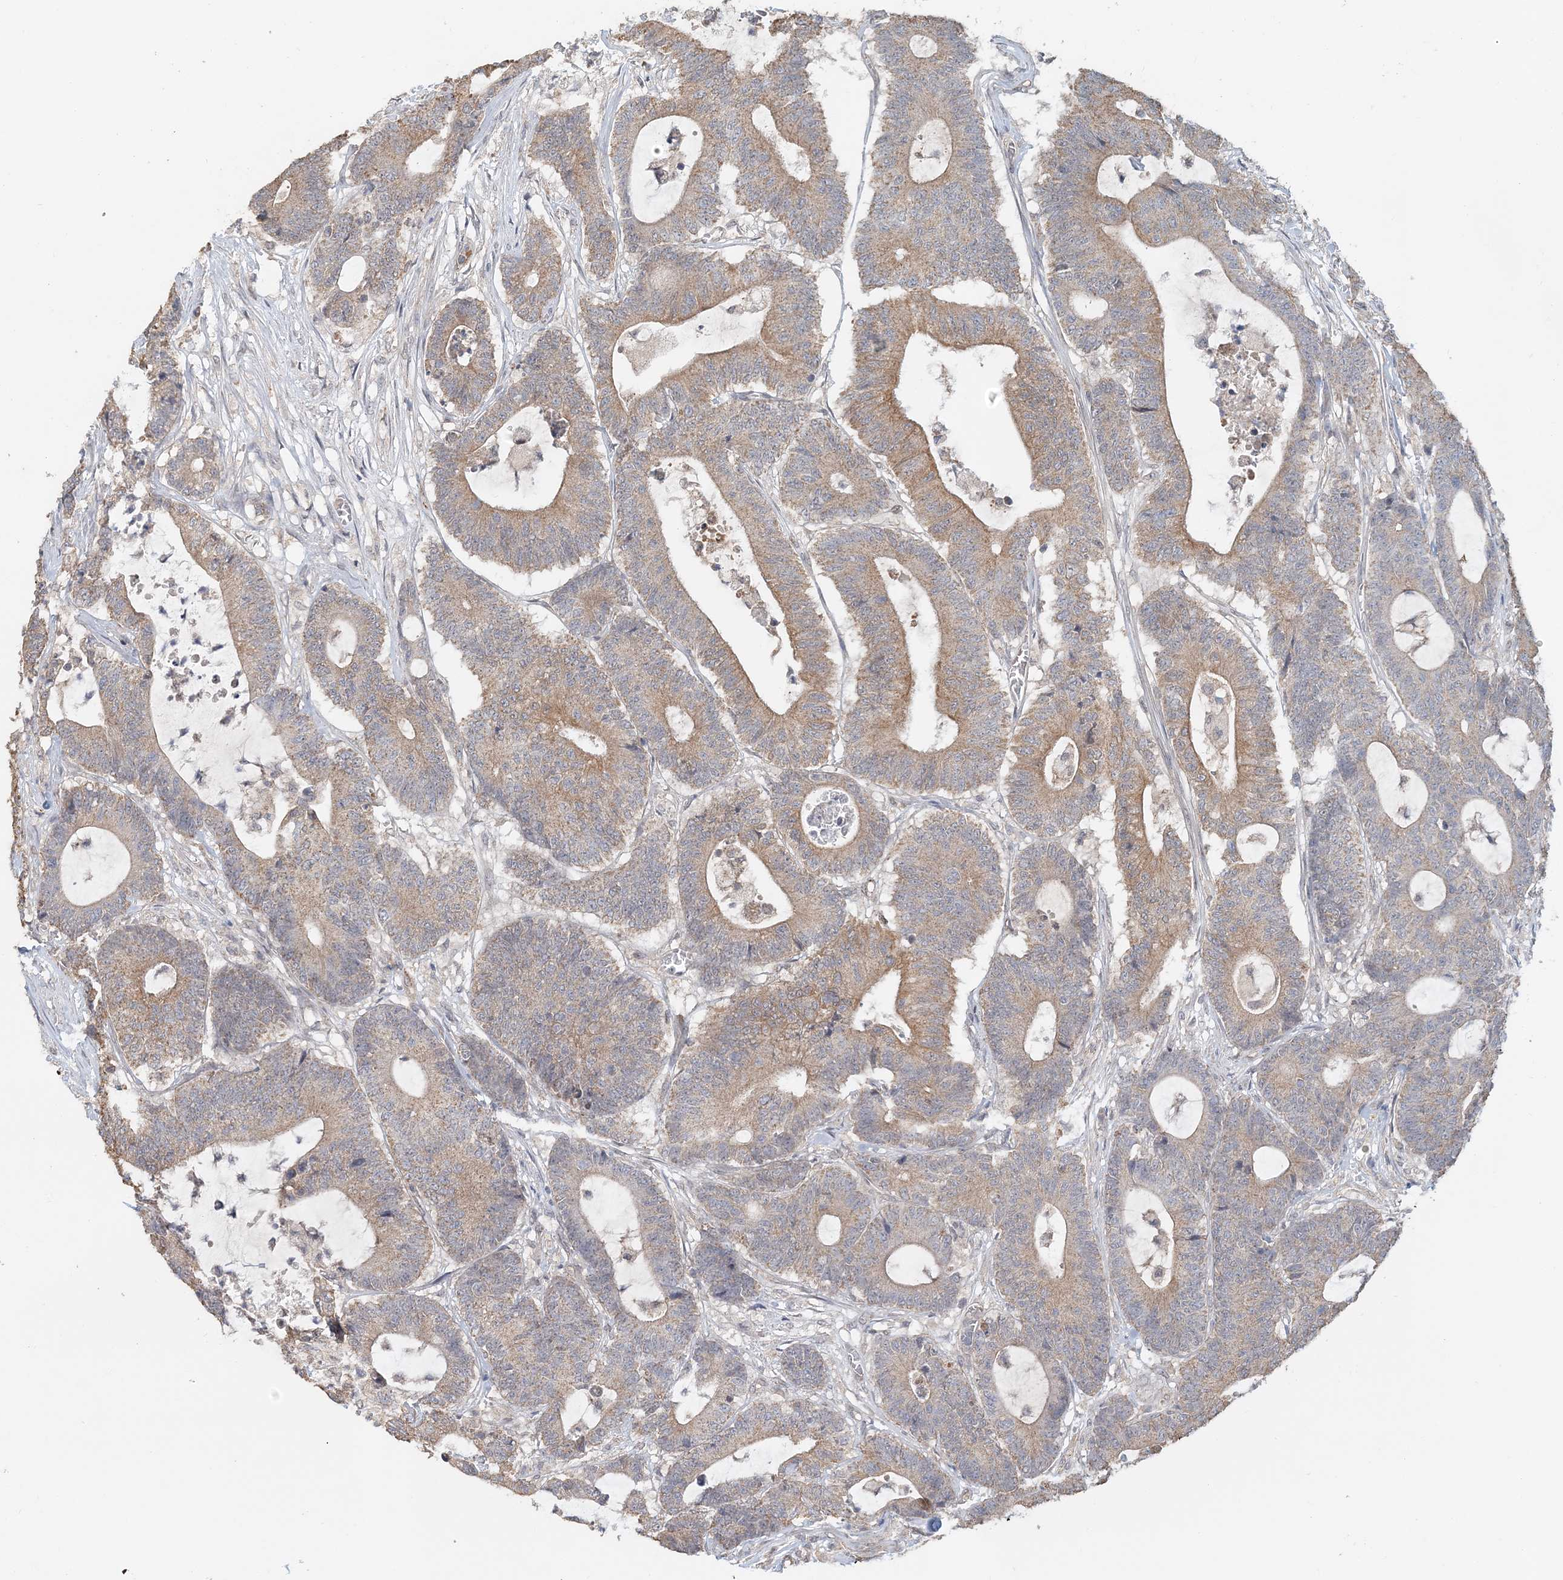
{"staining": {"intensity": "moderate", "quantity": ">75%", "location": "cytoplasmic/membranous"}, "tissue": "colorectal cancer", "cell_type": "Tumor cells", "image_type": "cancer", "snomed": [{"axis": "morphology", "description": "Adenocarcinoma, NOS"}, {"axis": "topography", "description": "Colon"}], "caption": "IHC micrograph of neoplastic tissue: human colorectal cancer stained using immunohistochemistry shows medium levels of moderate protein expression localized specifically in the cytoplasmic/membranous of tumor cells, appearing as a cytoplasmic/membranous brown color.", "gene": "FBXO38", "patient": {"sex": "female", "age": 84}}